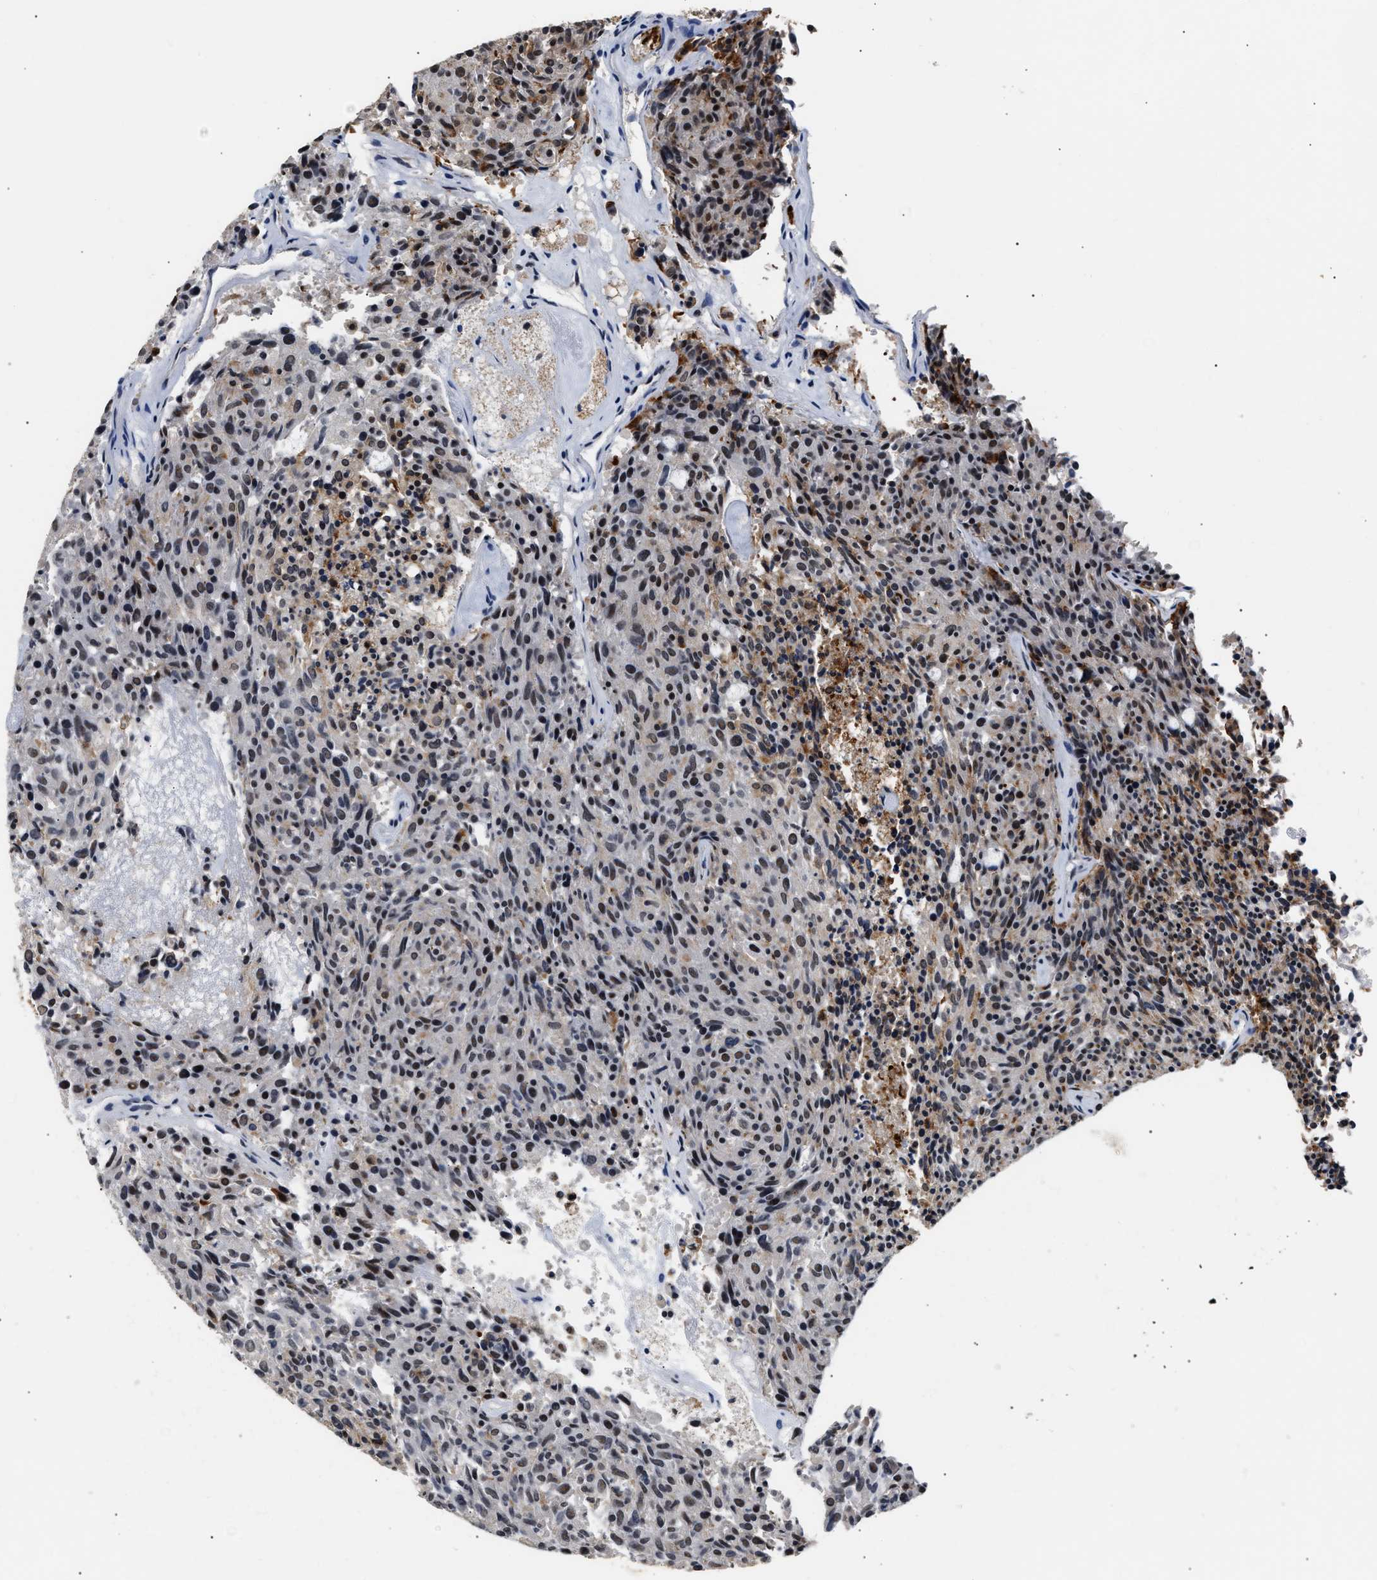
{"staining": {"intensity": "moderate", "quantity": "25%-75%", "location": "nuclear"}, "tissue": "carcinoid", "cell_type": "Tumor cells", "image_type": "cancer", "snomed": [{"axis": "morphology", "description": "Carcinoid, malignant, NOS"}, {"axis": "topography", "description": "Pancreas"}], "caption": "IHC image of neoplastic tissue: human carcinoid stained using IHC shows medium levels of moderate protein expression localized specifically in the nuclear of tumor cells, appearing as a nuclear brown color.", "gene": "THOC1", "patient": {"sex": "female", "age": 54}}